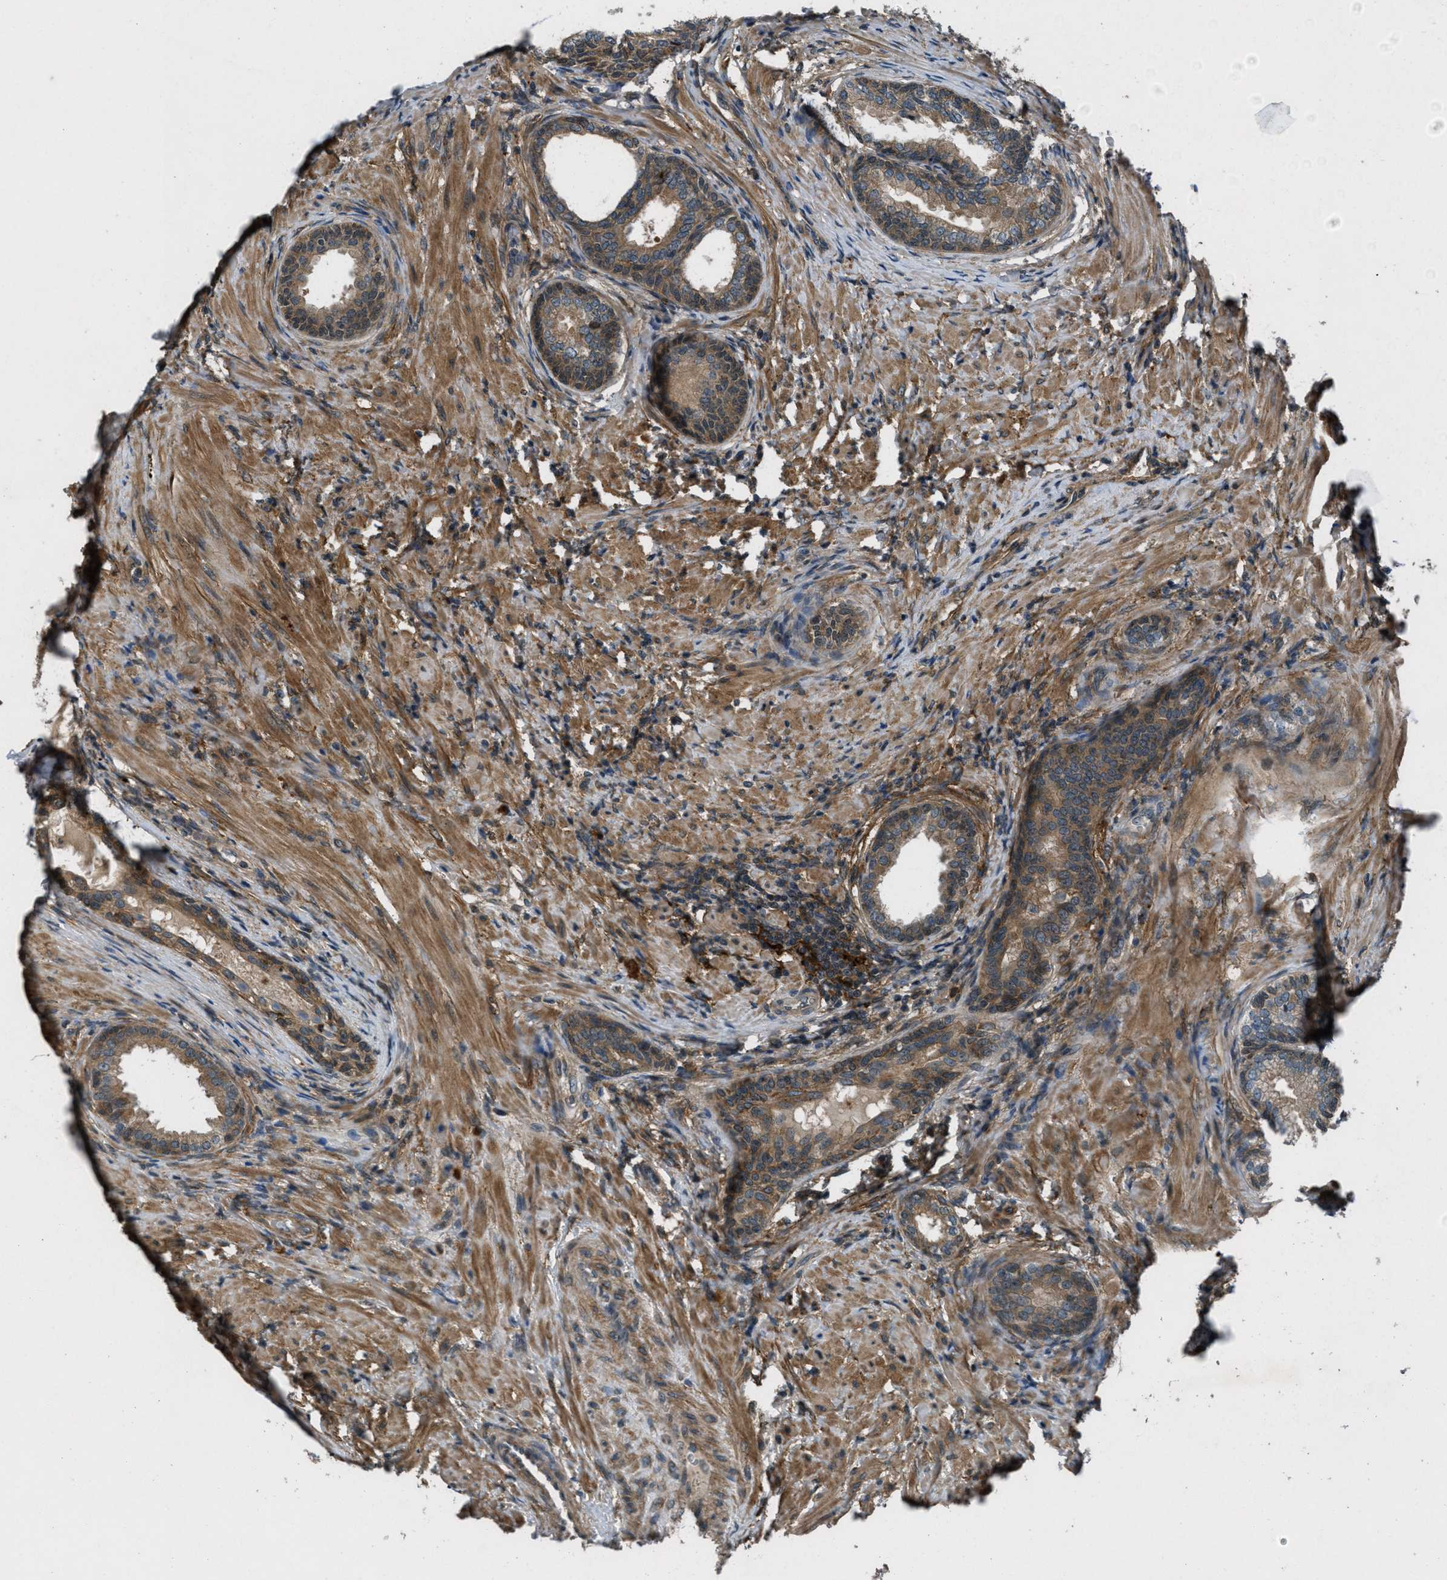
{"staining": {"intensity": "moderate", "quantity": "25%-75%", "location": "cytoplasmic/membranous"}, "tissue": "prostate", "cell_type": "Glandular cells", "image_type": "normal", "snomed": [{"axis": "morphology", "description": "Normal tissue, NOS"}, {"axis": "topography", "description": "Prostate"}], "caption": "DAB immunohistochemical staining of unremarkable prostate shows moderate cytoplasmic/membranous protein staining in approximately 25%-75% of glandular cells. The protein of interest is shown in brown color, while the nuclei are stained blue.", "gene": "EPSTI1", "patient": {"sex": "male", "age": 76}}